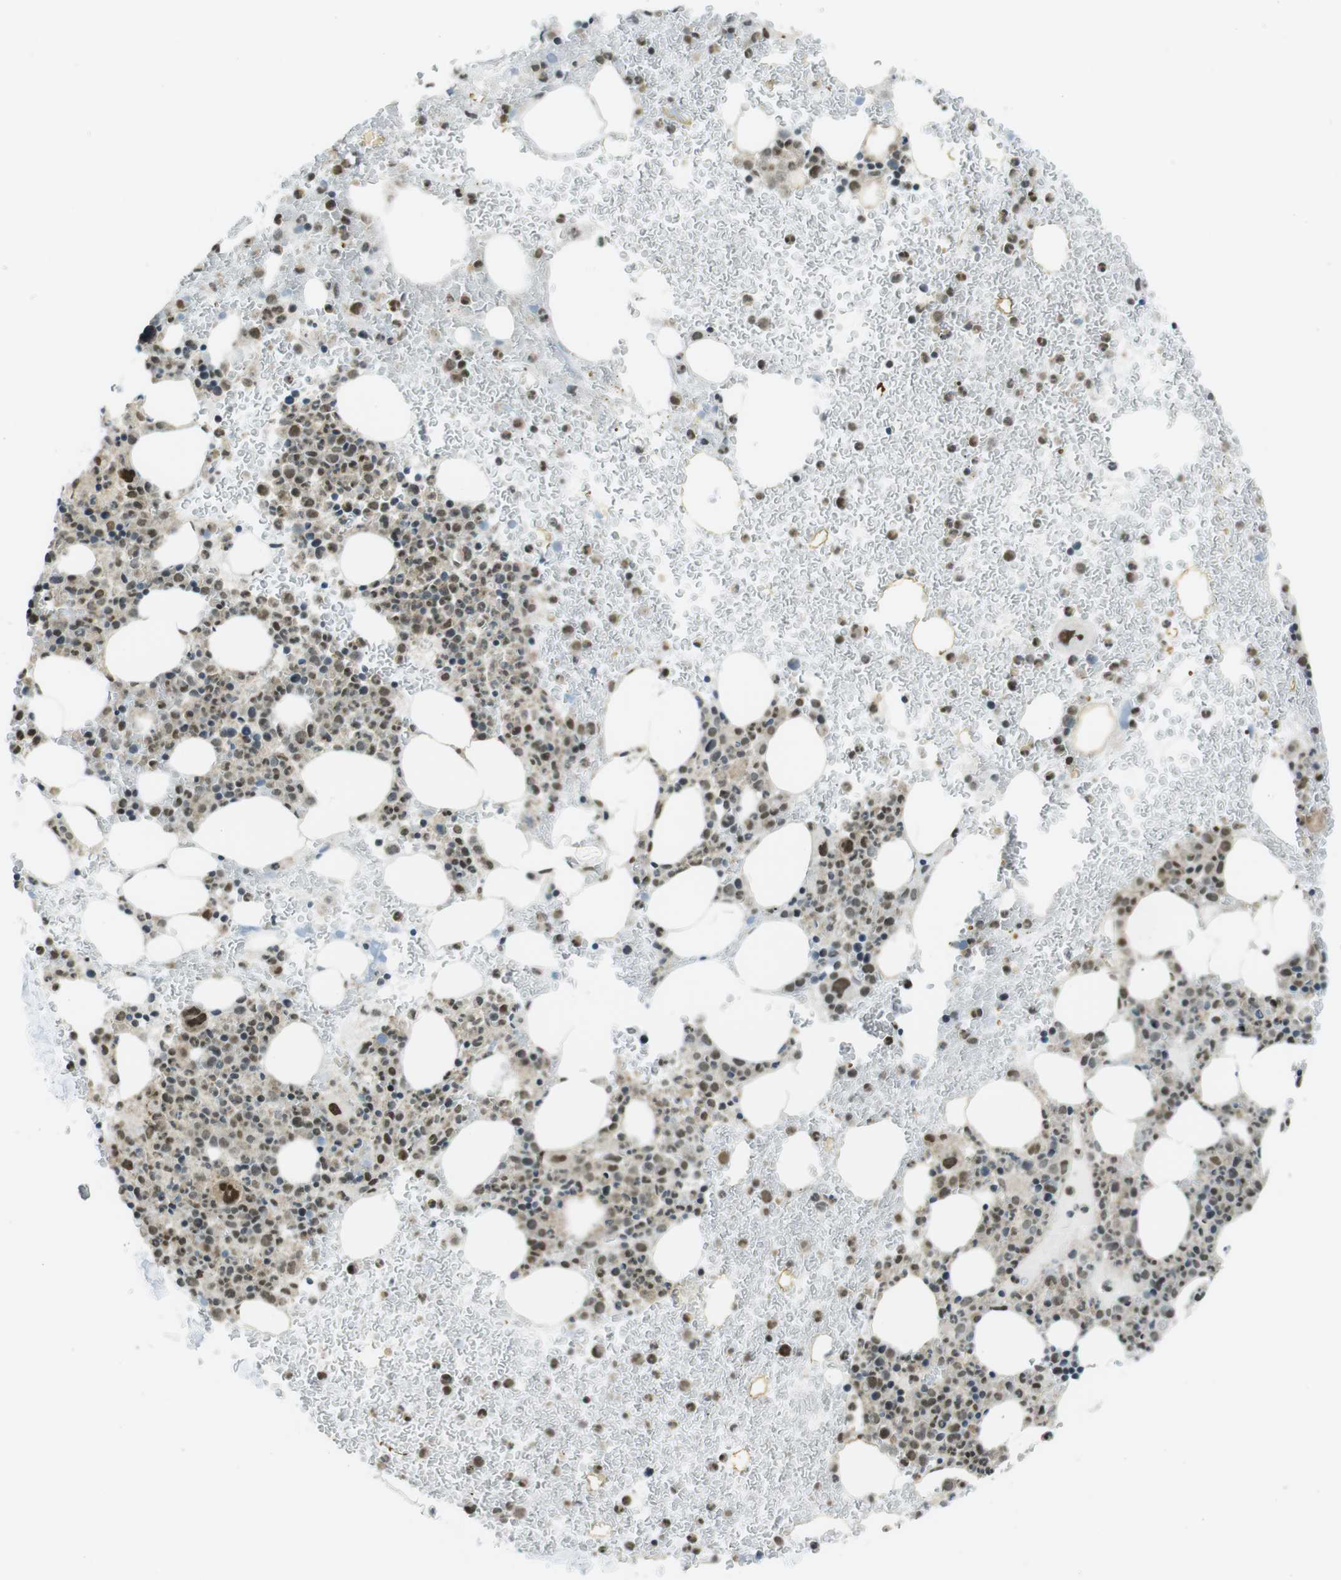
{"staining": {"intensity": "moderate", "quantity": ">75%", "location": "nuclear"}, "tissue": "bone marrow", "cell_type": "Hematopoietic cells", "image_type": "normal", "snomed": [{"axis": "morphology", "description": "Normal tissue, NOS"}, {"axis": "morphology", "description": "Inflammation, NOS"}, {"axis": "topography", "description": "Bone marrow"}], "caption": "IHC of benign bone marrow demonstrates medium levels of moderate nuclear expression in about >75% of hematopoietic cells.", "gene": "UBB", "patient": {"sex": "female", "age": 54}}